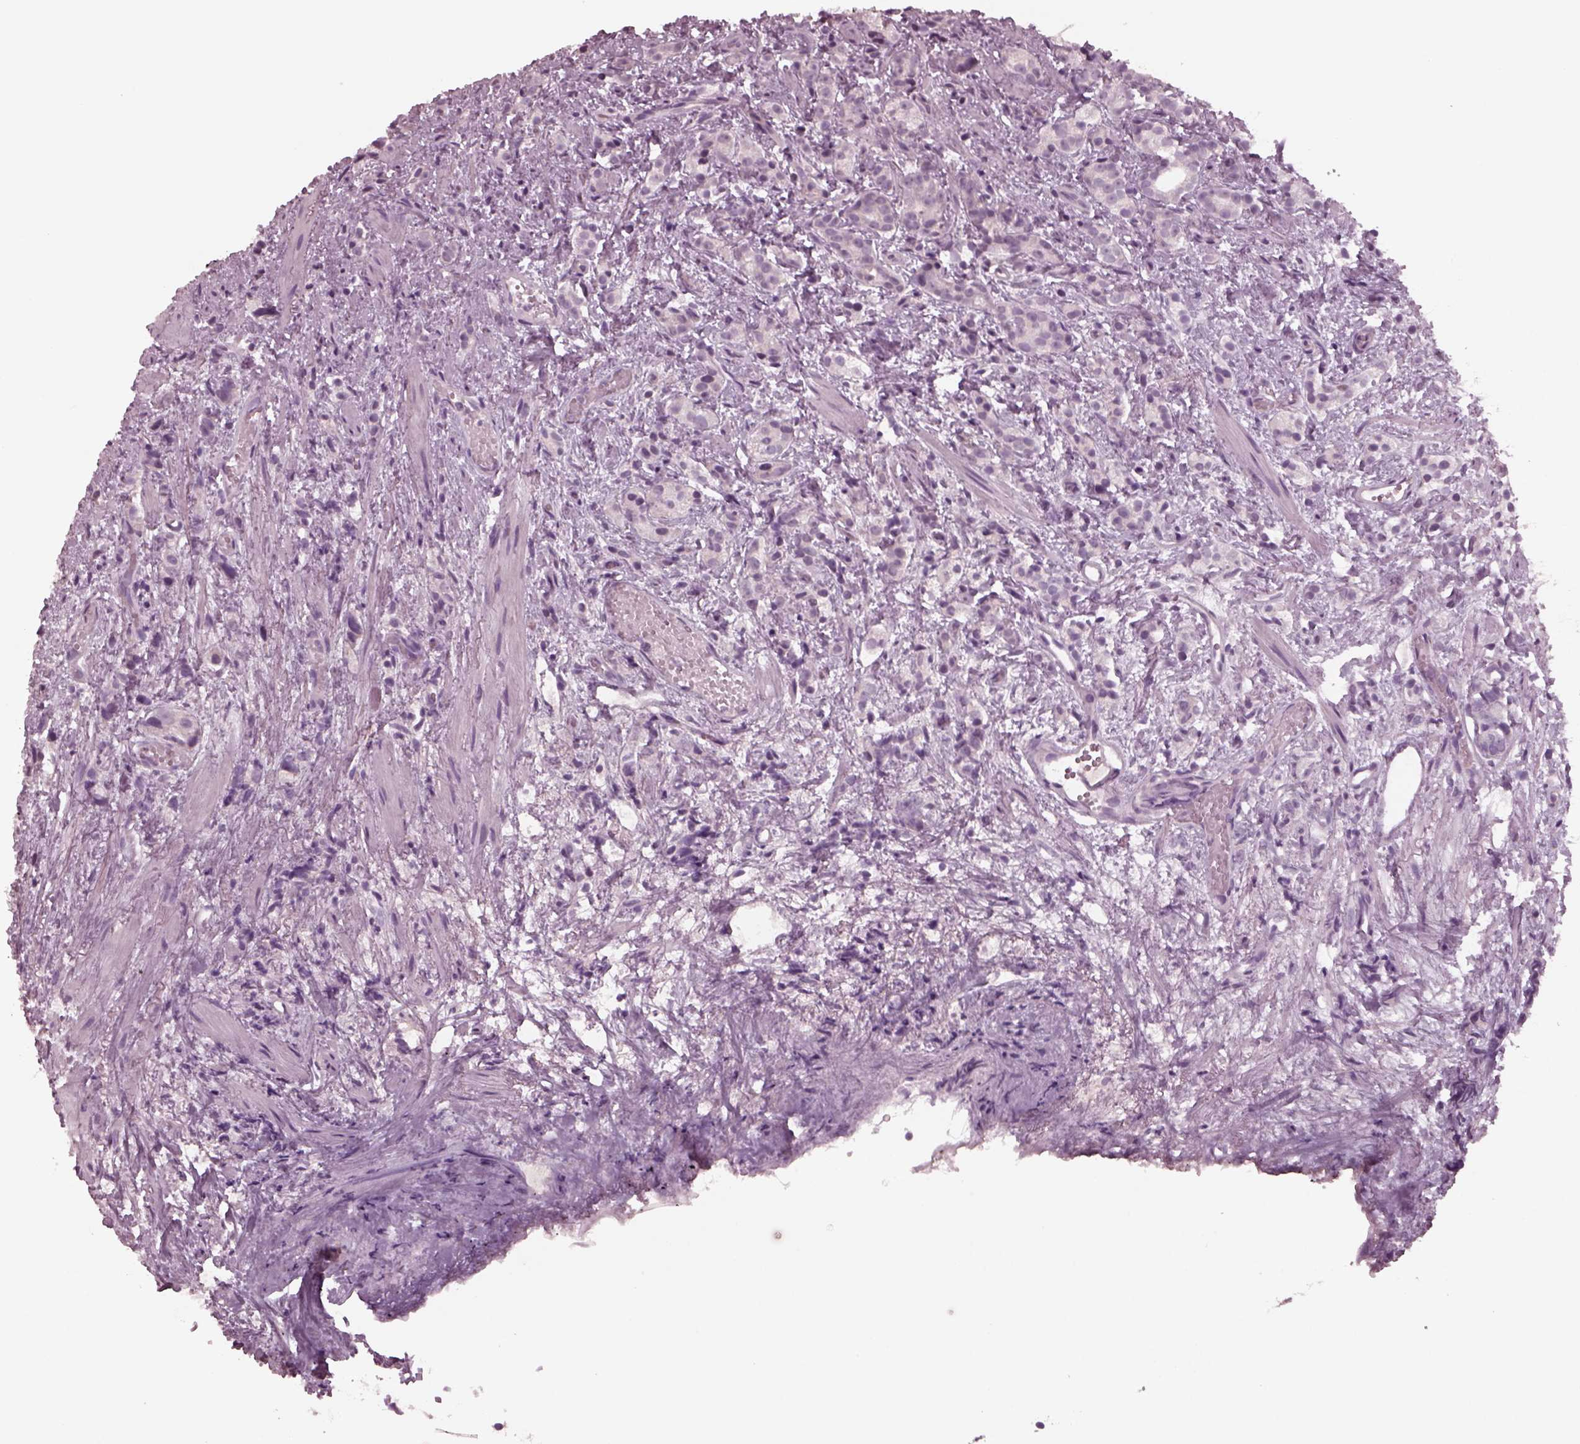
{"staining": {"intensity": "negative", "quantity": "none", "location": "none"}, "tissue": "prostate cancer", "cell_type": "Tumor cells", "image_type": "cancer", "snomed": [{"axis": "morphology", "description": "Adenocarcinoma, High grade"}, {"axis": "topography", "description": "Prostate"}], "caption": "This is a histopathology image of immunohistochemistry staining of prostate cancer, which shows no expression in tumor cells.", "gene": "YY2", "patient": {"sex": "male", "age": 53}}